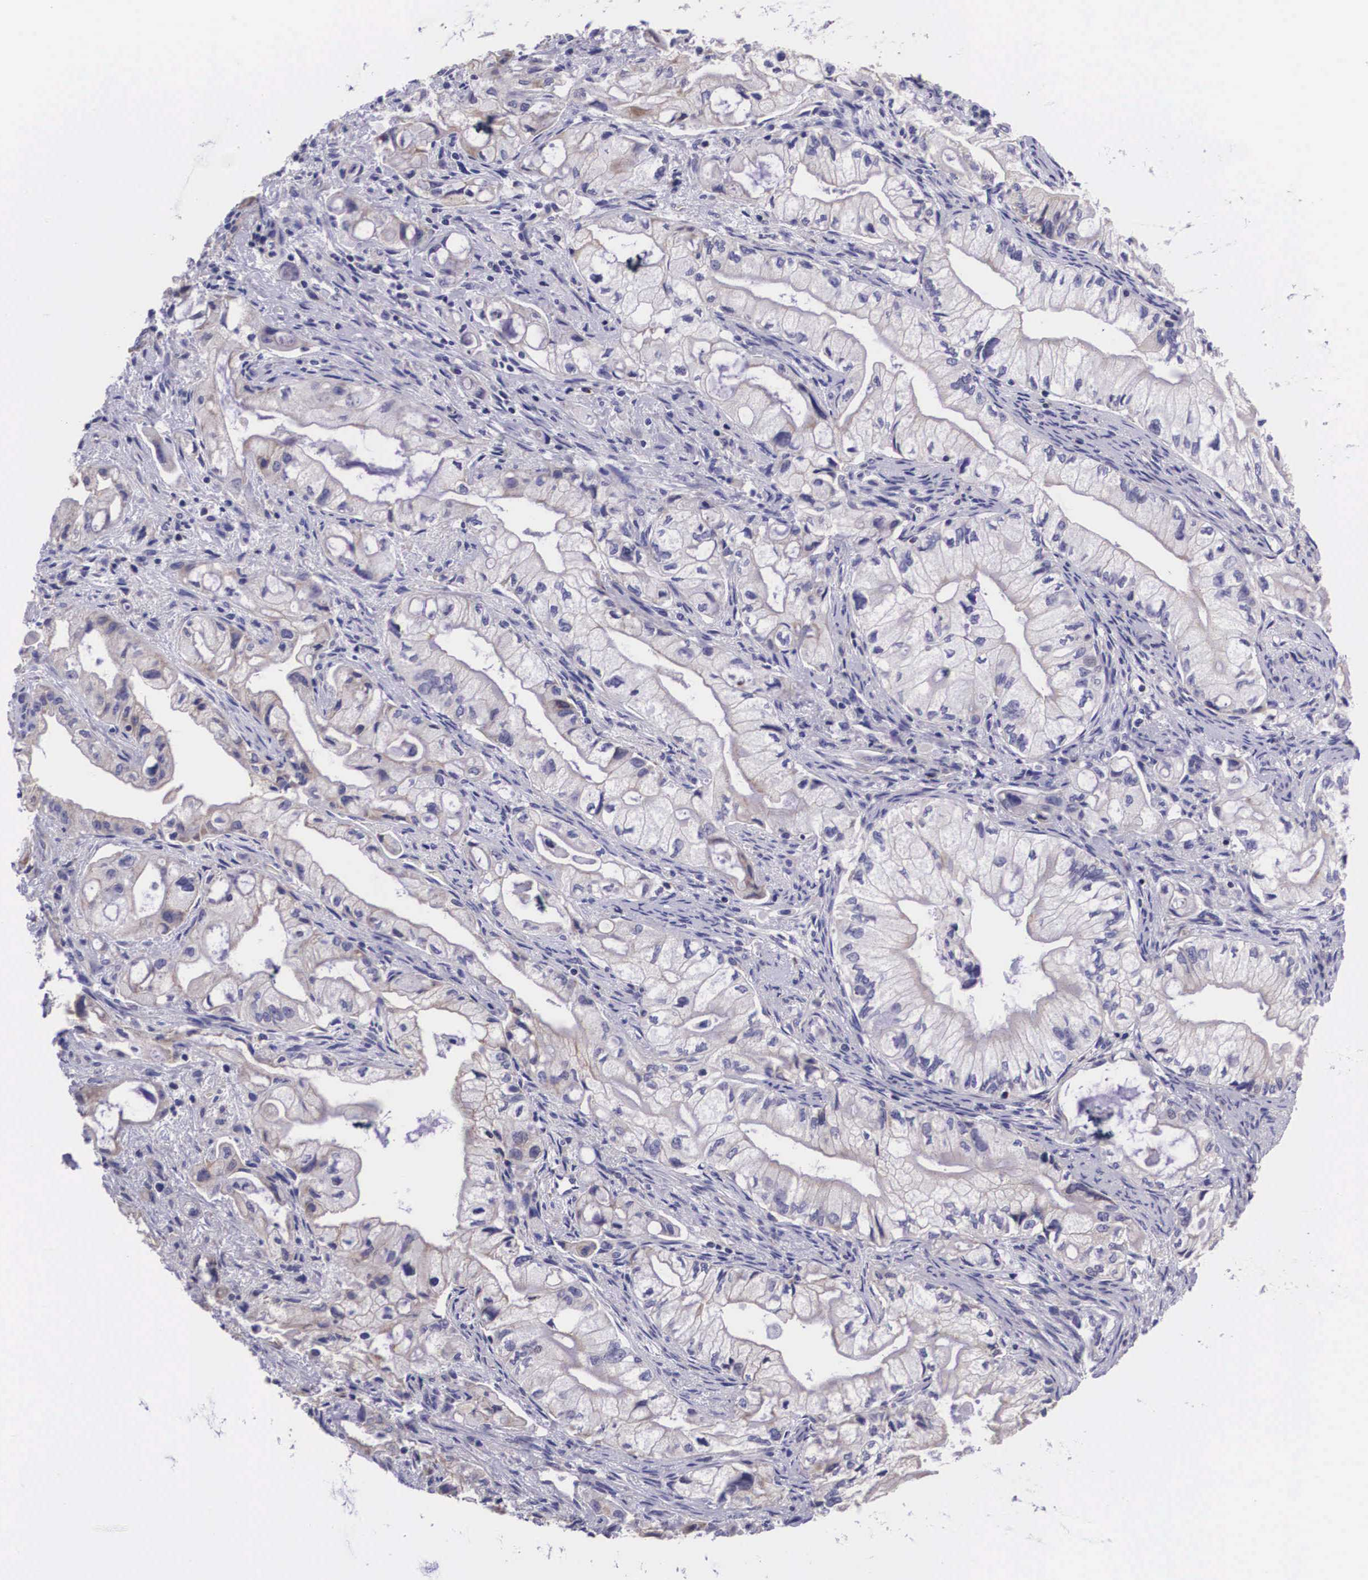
{"staining": {"intensity": "negative", "quantity": "none", "location": "none"}, "tissue": "pancreatic cancer", "cell_type": "Tumor cells", "image_type": "cancer", "snomed": [{"axis": "morphology", "description": "Adenocarcinoma, NOS"}, {"axis": "topography", "description": "Pancreas"}], "caption": "Photomicrograph shows no protein expression in tumor cells of pancreatic cancer (adenocarcinoma) tissue. (Immunohistochemistry, brightfield microscopy, high magnification).", "gene": "ARG2", "patient": {"sex": "male", "age": 79}}